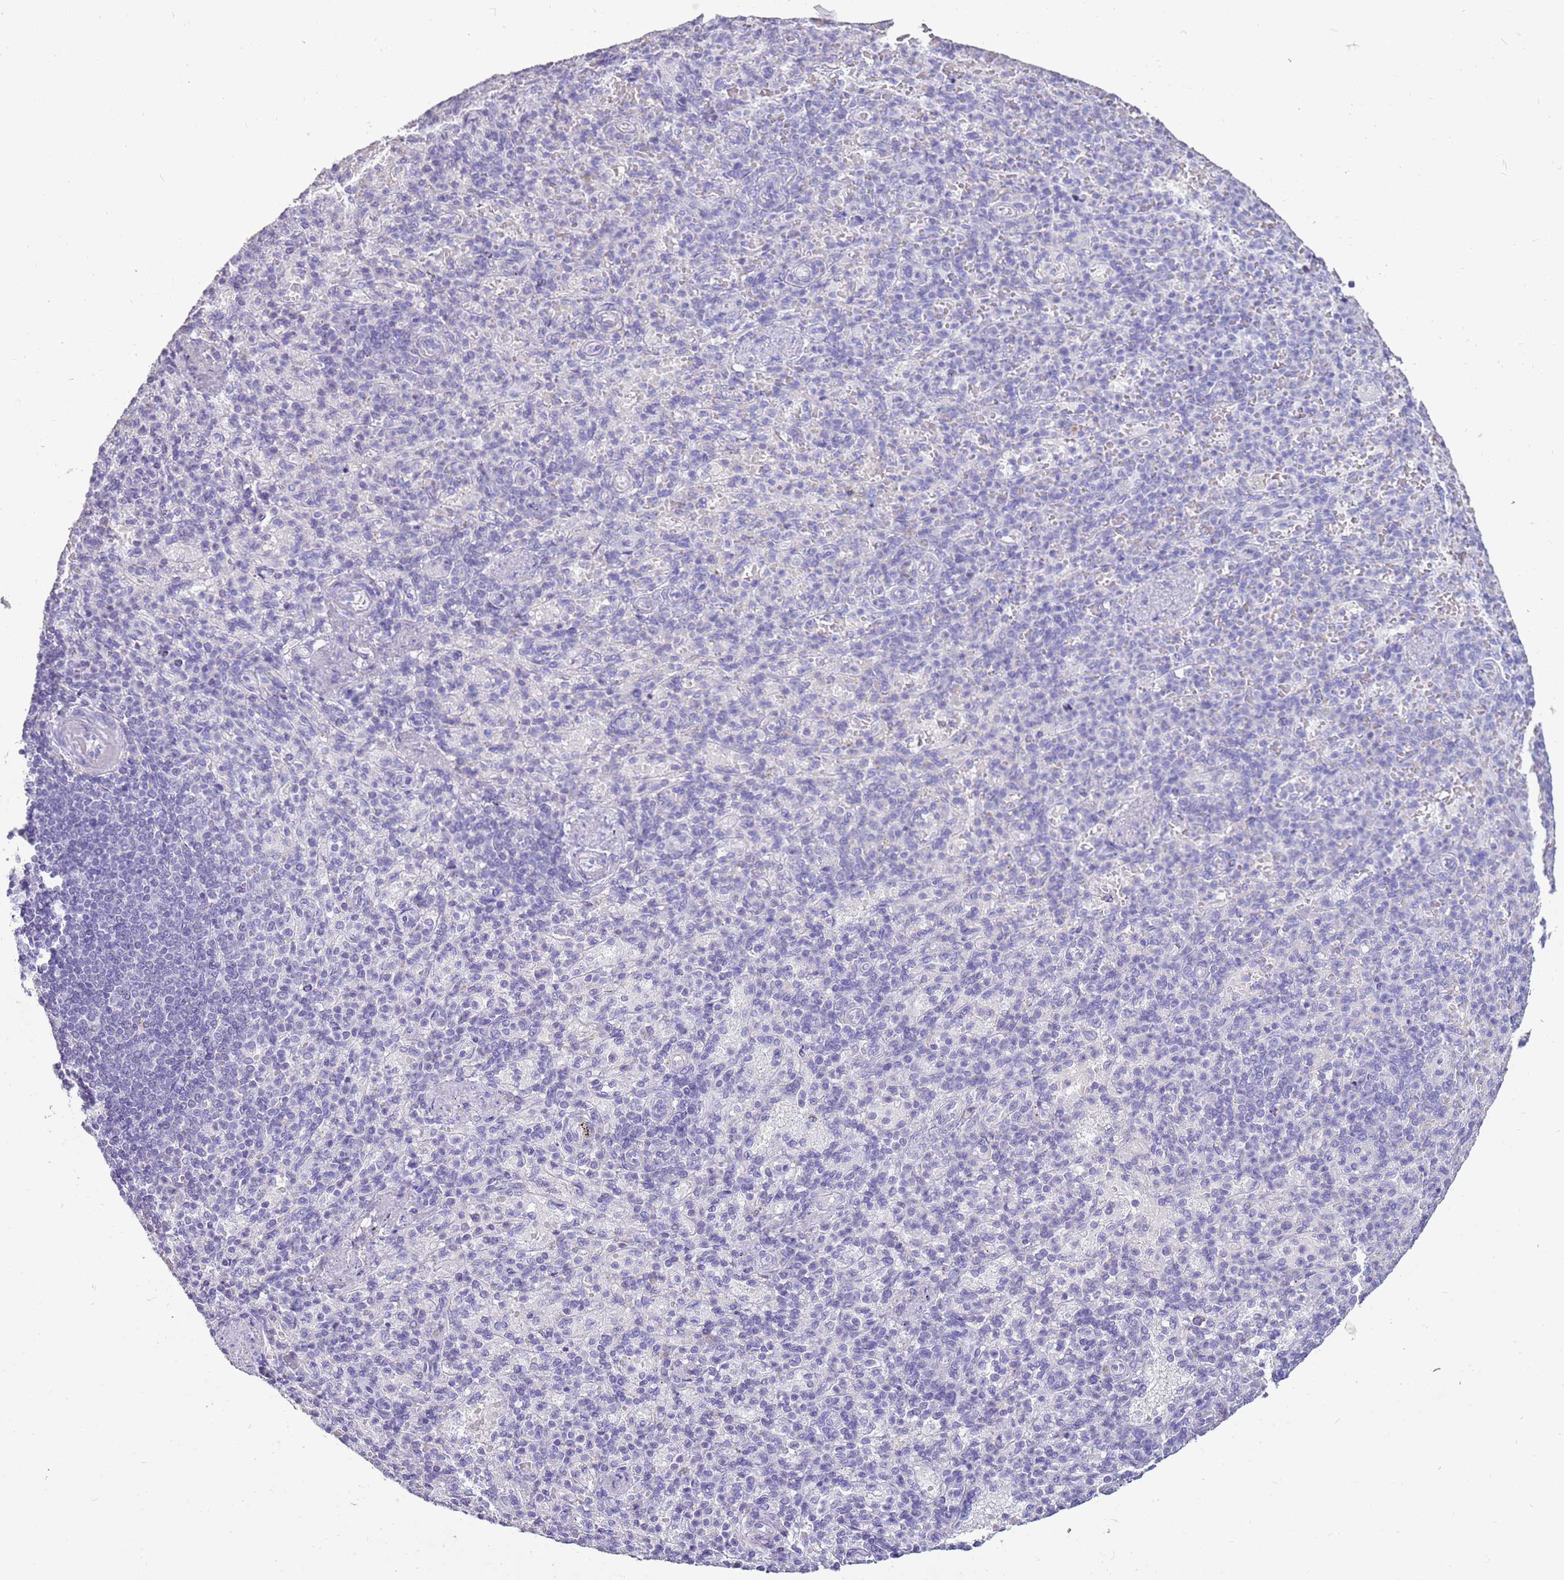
{"staining": {"intensity": "negative", "quantity": "none", "location": "none"}, "tissue": "spleen", "cell_type": "Cells in red pulp", "image_type": "normal", "snomed": [{"axis": "morphology", "description": "Normal tissue, NOS"}, {"axis": "topography", "description": "Spleen"}], "caption": "This is a image of immunohistochemistry (IHC) staining of unremarkable spleen, which shows no positivity in cells in red pulp. The staining is performed using DAB brown chromogen with nuclei counter-stained in using hematoxylin.", "gene": "ENSG00000271254", "patient": {"sex": "female", "age": 74}}